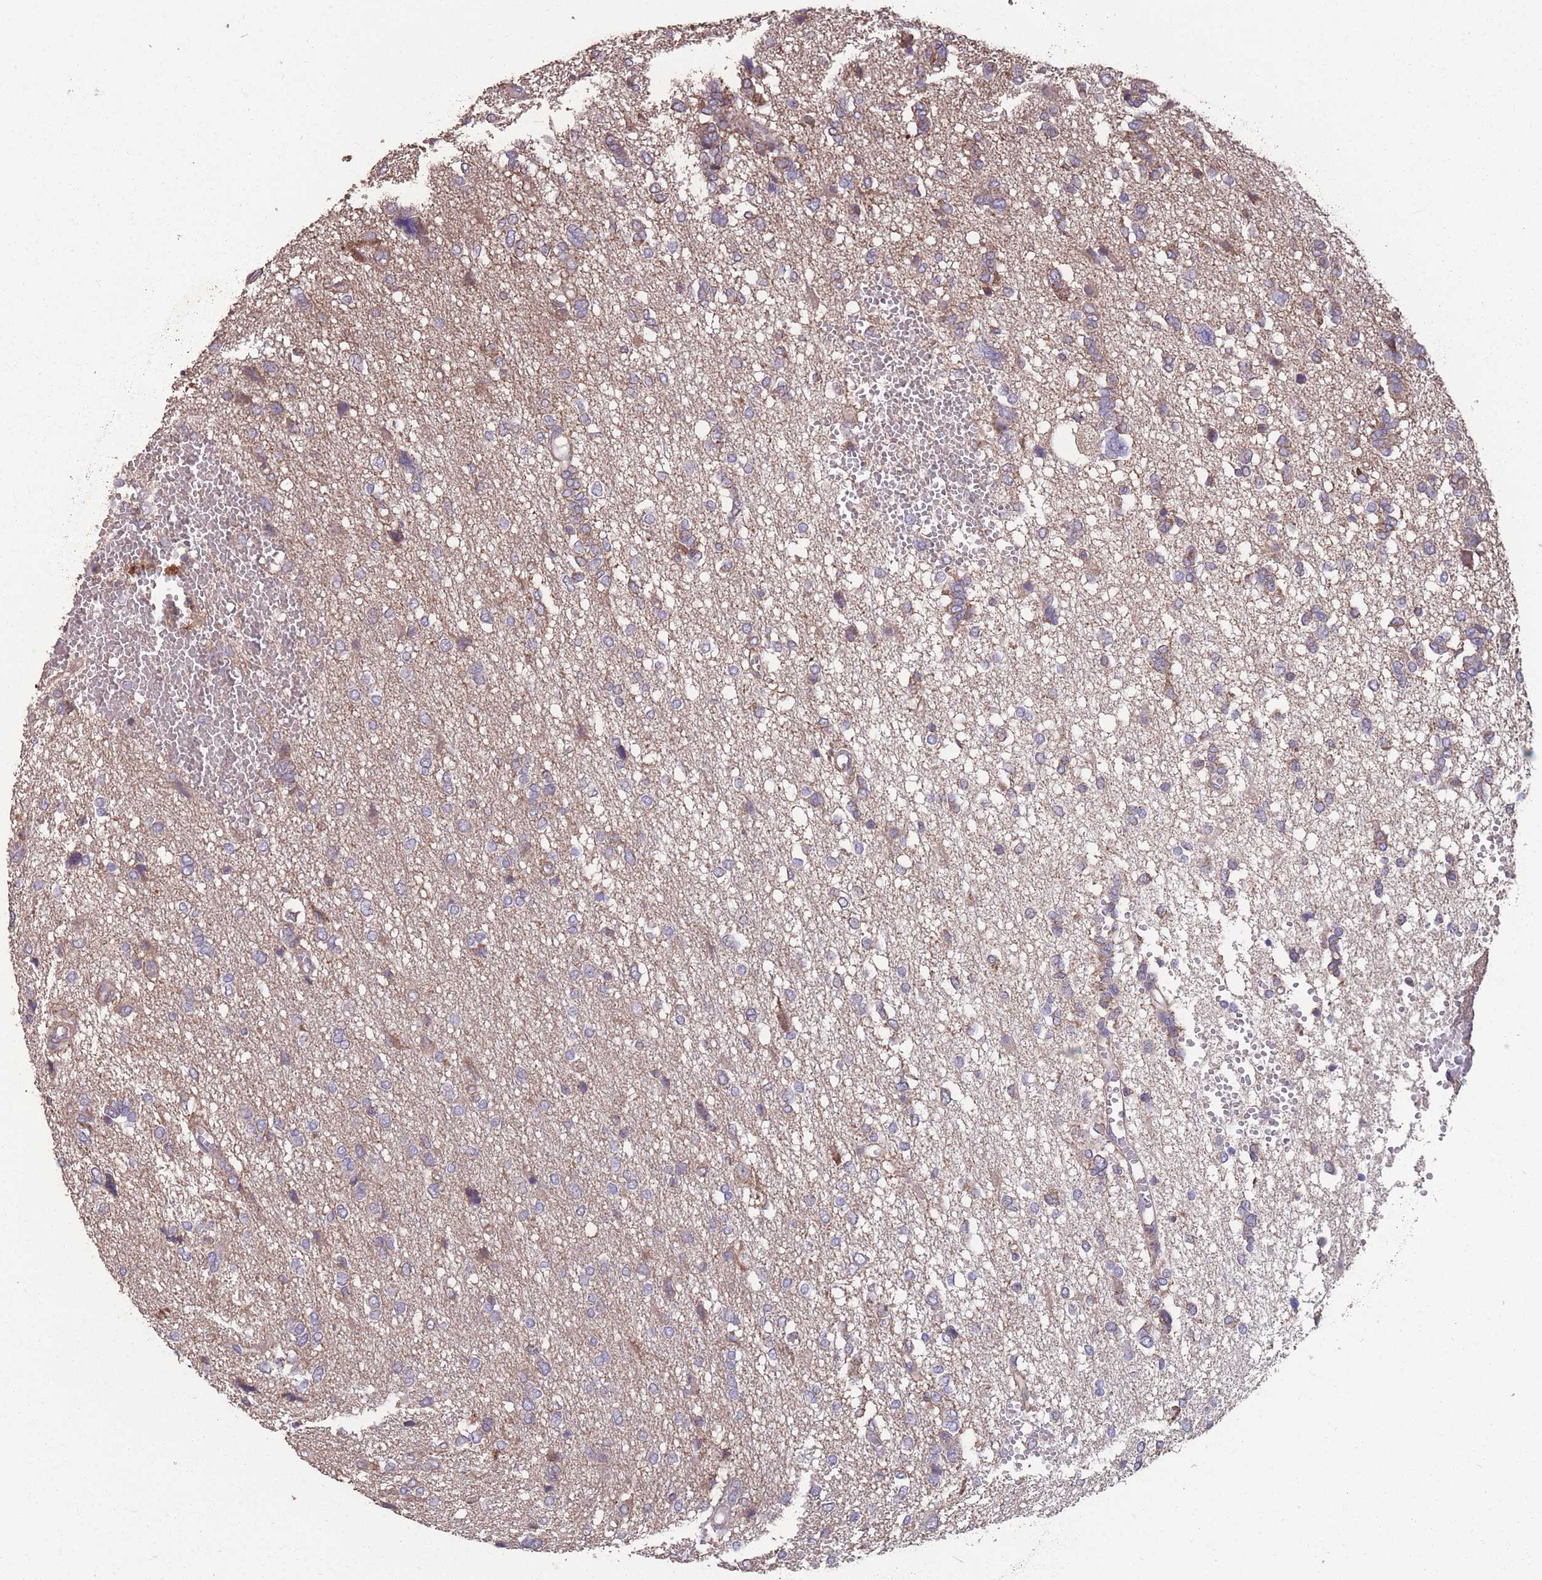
{"staining": {"intensity": "negative", "quantity": "none", "location": "none"}, "tissue": "glioma", "cell_type": "Tumor cells", "image_type": "cancer", "snomed": [{"axis": "morphology", "description": "Glioma, malignant, High grade"}, {"axis": "topography", "description": "Brain"}], "caption": "DAB (3,3'-diaminobenzidine) immunohistochemical staining of malignant glioma (high-grade) exhibits no significant expression in tumor cells.", "gene": "NUDT21", "patient": {"sex": "female", "age": 59}}